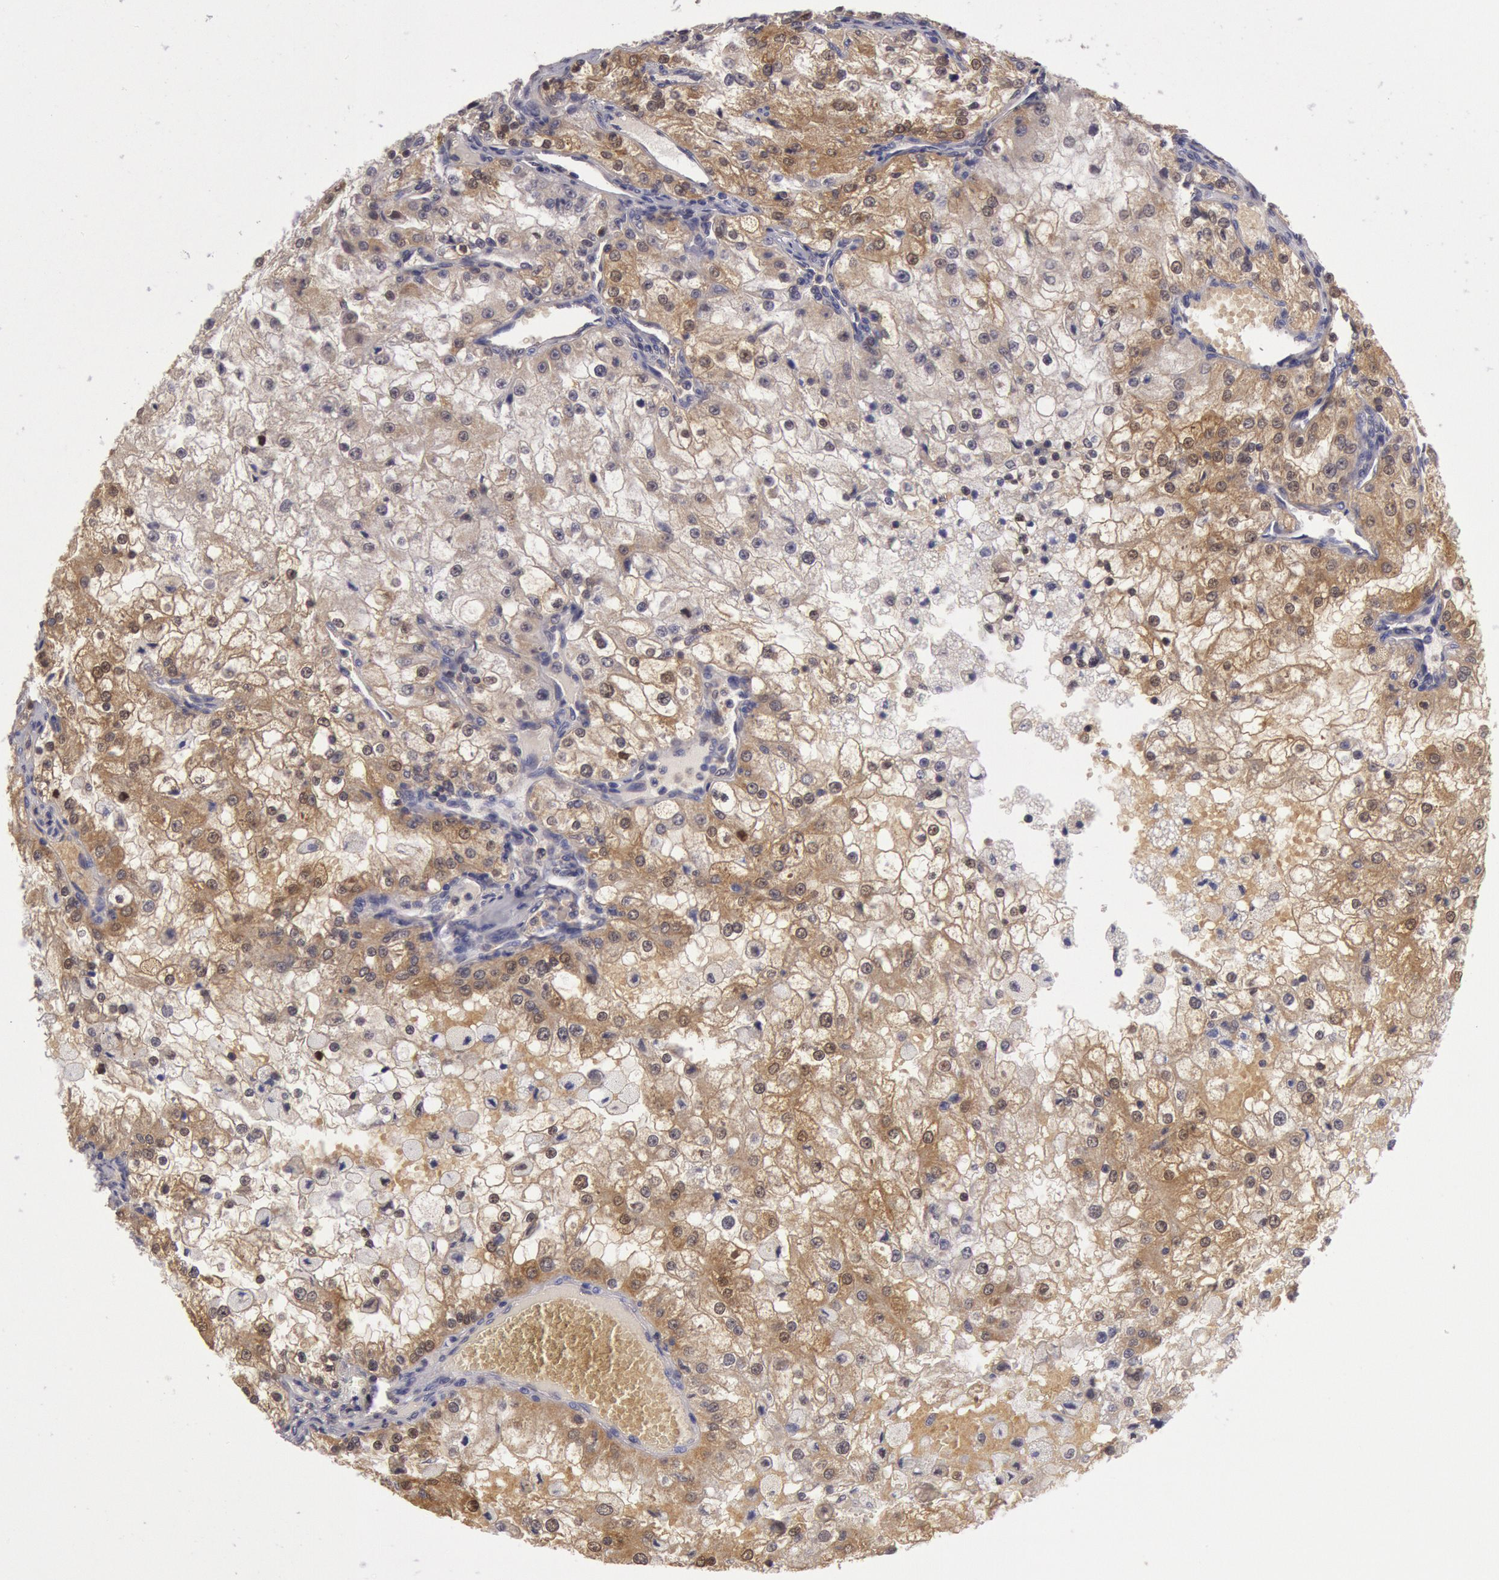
{"staining": {"intensity": "weak", "quantity": "25%-75%", "location": "cytoplasmic/membranous"}, "tissue": "renal cancer", "cell_type": "Tumor cells", "image_type": "cancer", "snomed": [{"axis": "morphology", "description": "Adenocarcinoma, NOS"}, {"axis": "topography", "description": "Kidney"}], "caption": "Immunohistochemistry histopathology image of renal cancer (adenocarcinoma) stained for a protein (brown), which exhibits low levels of weak cytoplasmic/membranous expression in approximately 25%-75% of tumor cells.", "gene": "MPST", "patient": {"sex": "female", "age": 74}}